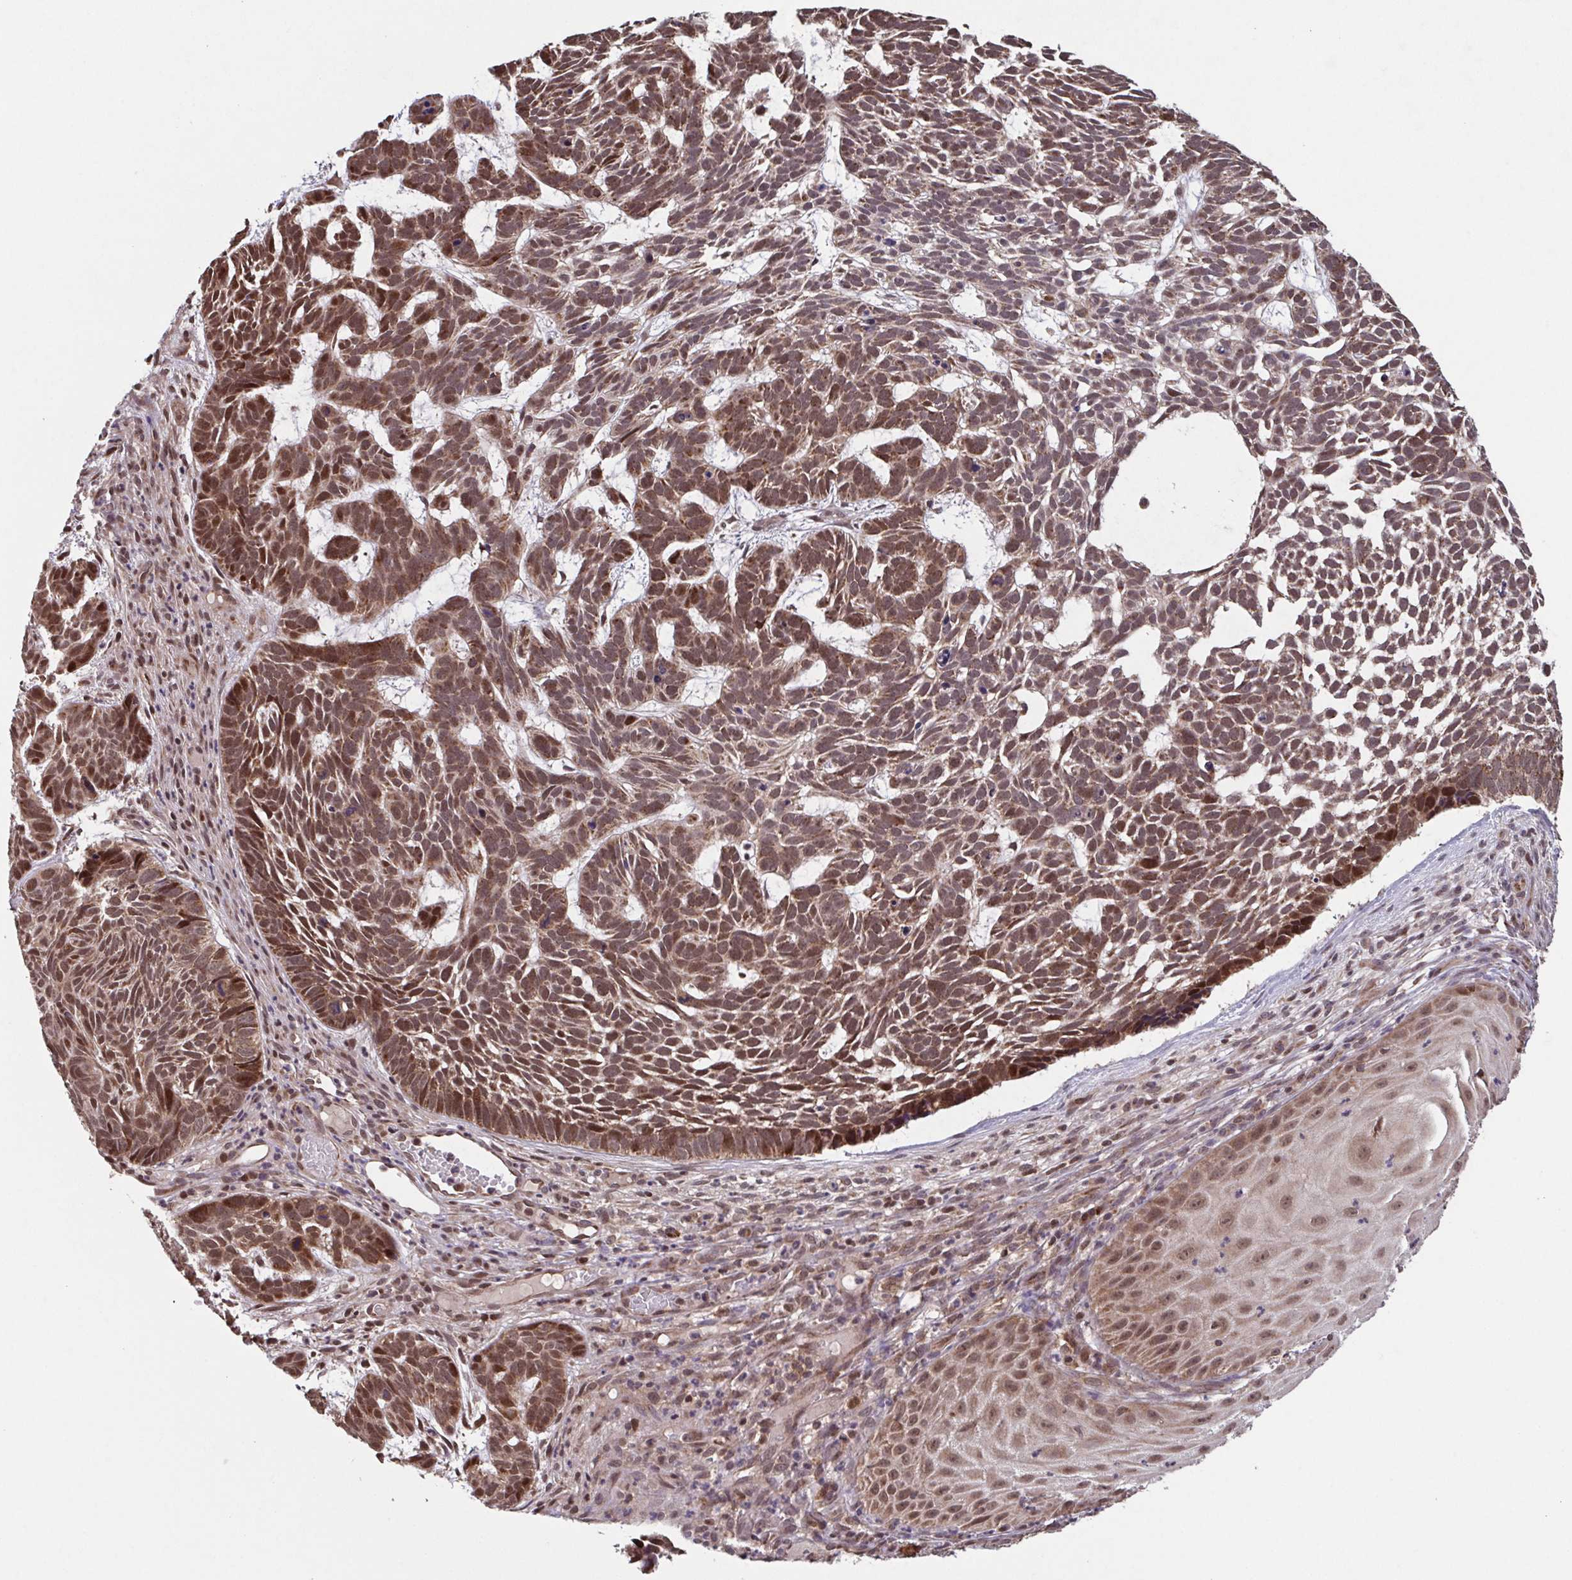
{"staining": {"intensity": "moderate", "quantity": ">75%", "location": "cytoplasmic/membranous,nuclear"}, "tissue": "skin cancer", "cell_type": "Tumor cells", "image_type": "cancer", "snomed": [{"axis": "morphology", "description": "Basal cell carcinoma"}, {"axis": "topography", "description": "Skin"}], "caption": "Skin cancer stained with DAB (3,3'-diaminobenzidine) IHC demonstrates medium levels of moderate cytoplasmic/membranous and nuclear positivity in approximately >75% of tumor cells.", "gene": "TTC19", "patient": {"sex": "male", "age": 78}}